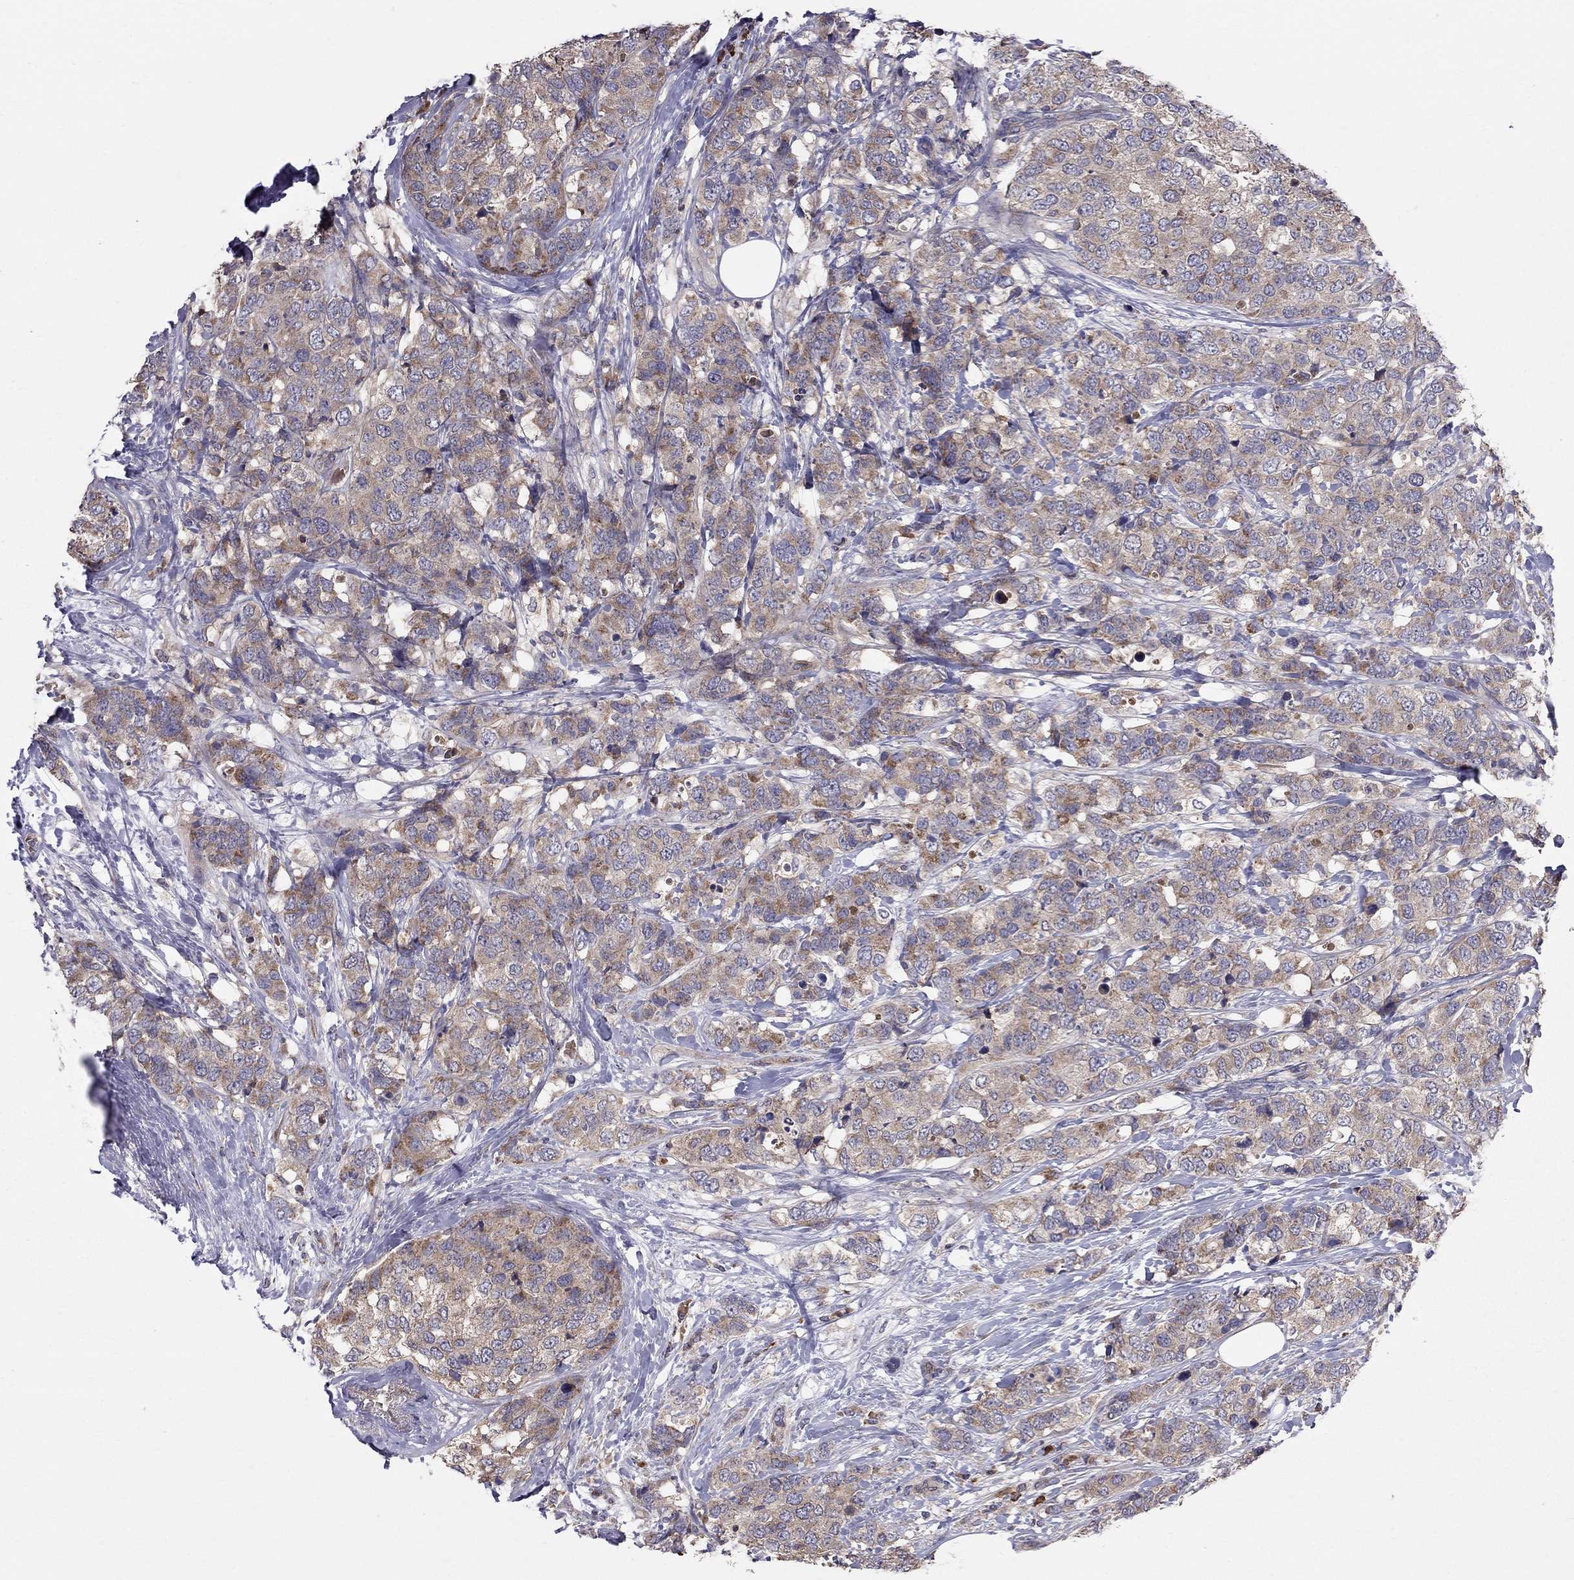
{"staining": {"intensity": "moderate", "quantity": ">75%", "location": "cytoplasmic/membranous"}, "tissue": "breast cancer", "cell_type": "Tumor cells", "image_type": "cancer", "snomed": [{"axis": "morphology", "description": "Lobular carcinoma"}, {"axis": "topography", "description": "Breast"}], "caption": "This histopathology image displays IHC staining of breast lobular carcinoma, with medium moderate cytoplasmic/membranous expression in about >75% of tumor cells.", "gene": "PIK3CG", "patient": {"sex": "female", "age": 59}}